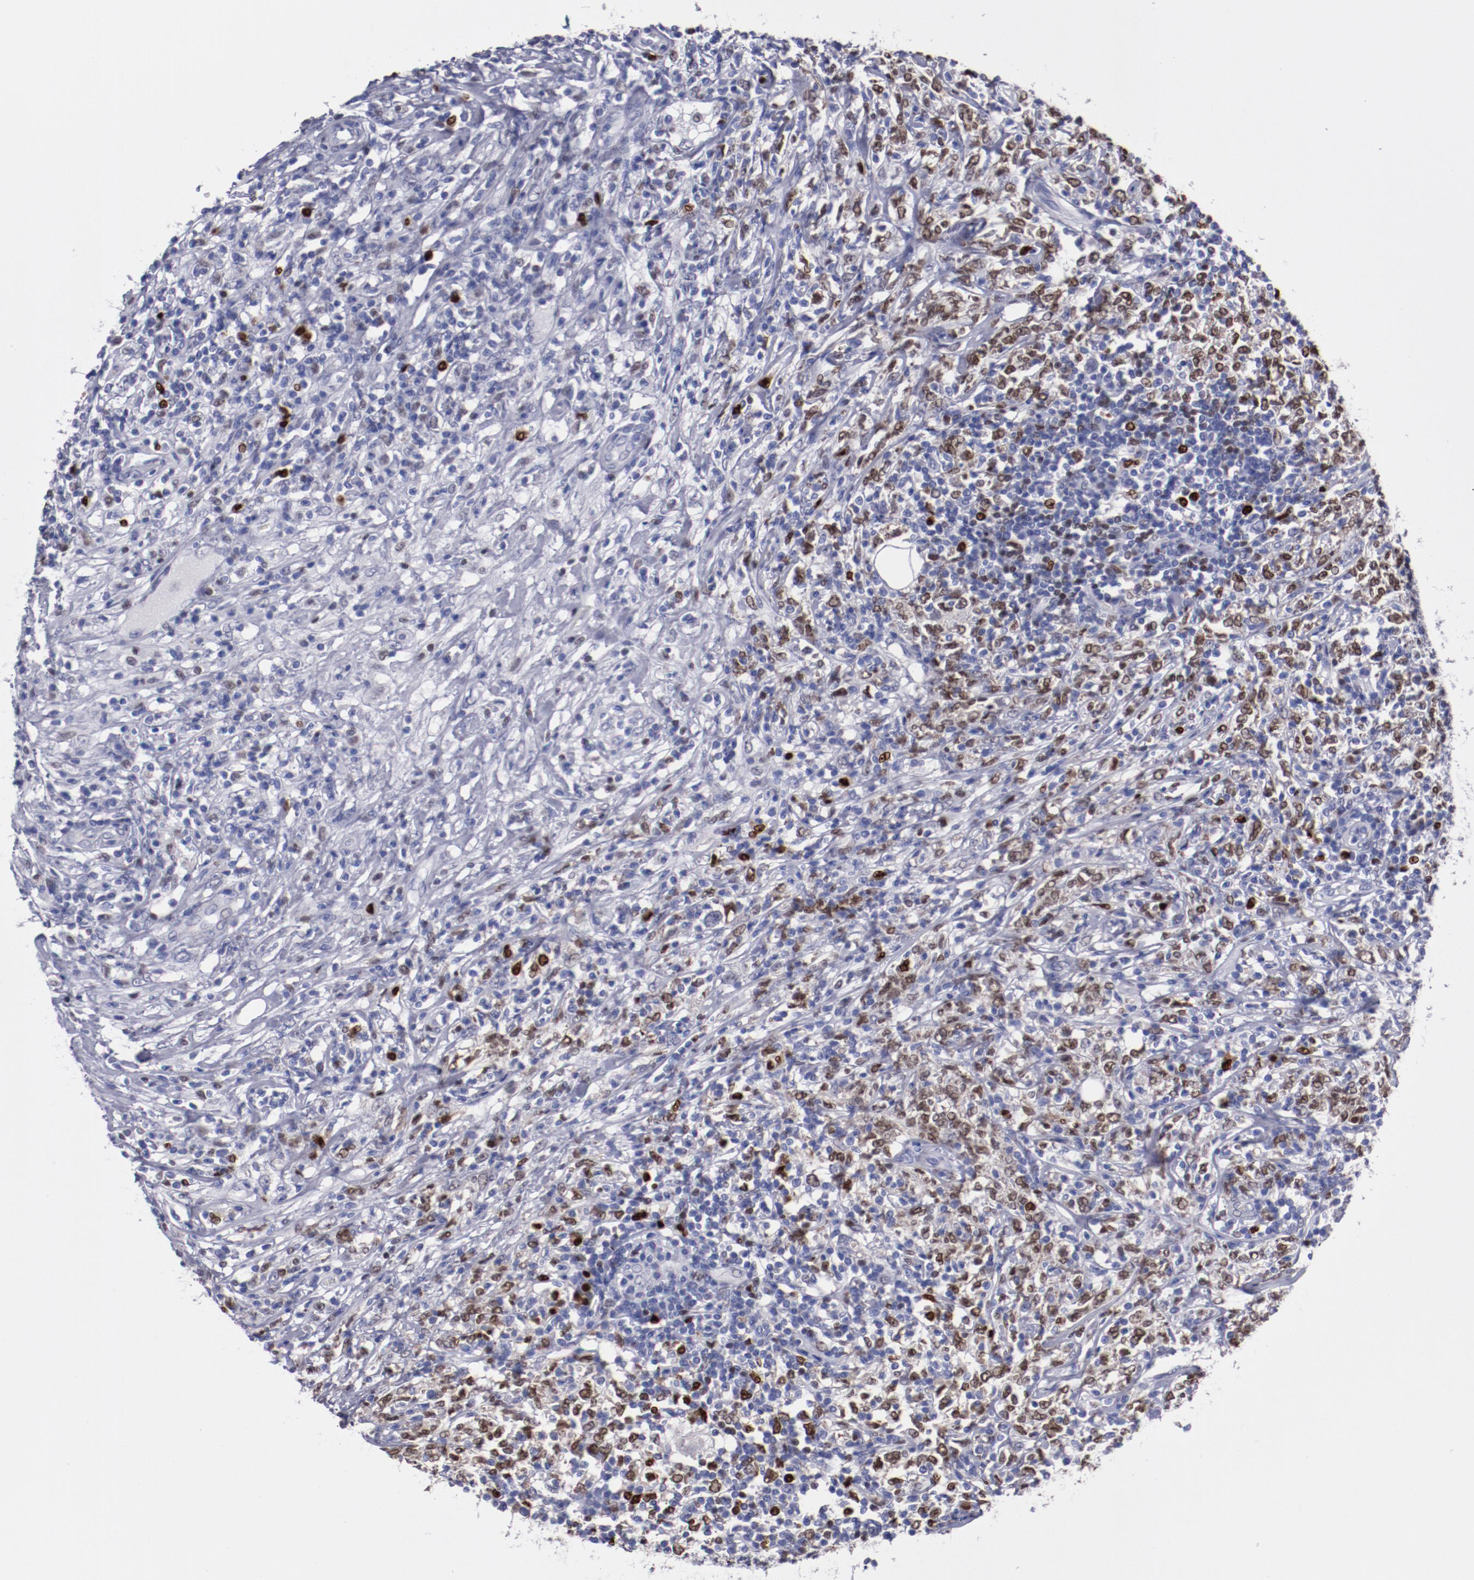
{"staining": {"intensity": "strong", "quantity": "25%-75%", "location": "nuclear"}, "tissue": "lymphoma", "cell_type": "Tumor cells", "image_type": "cancer", "snomed": [{"axis": "morphology", "description": "Malignant lymphoma, non-Hodgkin's type, High grade"}, {"axis": "topography", "description": "Lymph node"}], "caption": "Lymphoma stained with IHC displays strong nuclear staining in approximately 25%-75% of tumor cells. The staining was performed using DAB (3,3'-diaminobenzidine) to visualize the protein expression in brown, while the nuclei were stained in blue with hematoxylin (Magnification: 20x).", "gene": "IRF8", "patient": {"sex": "female", "age": 84}}